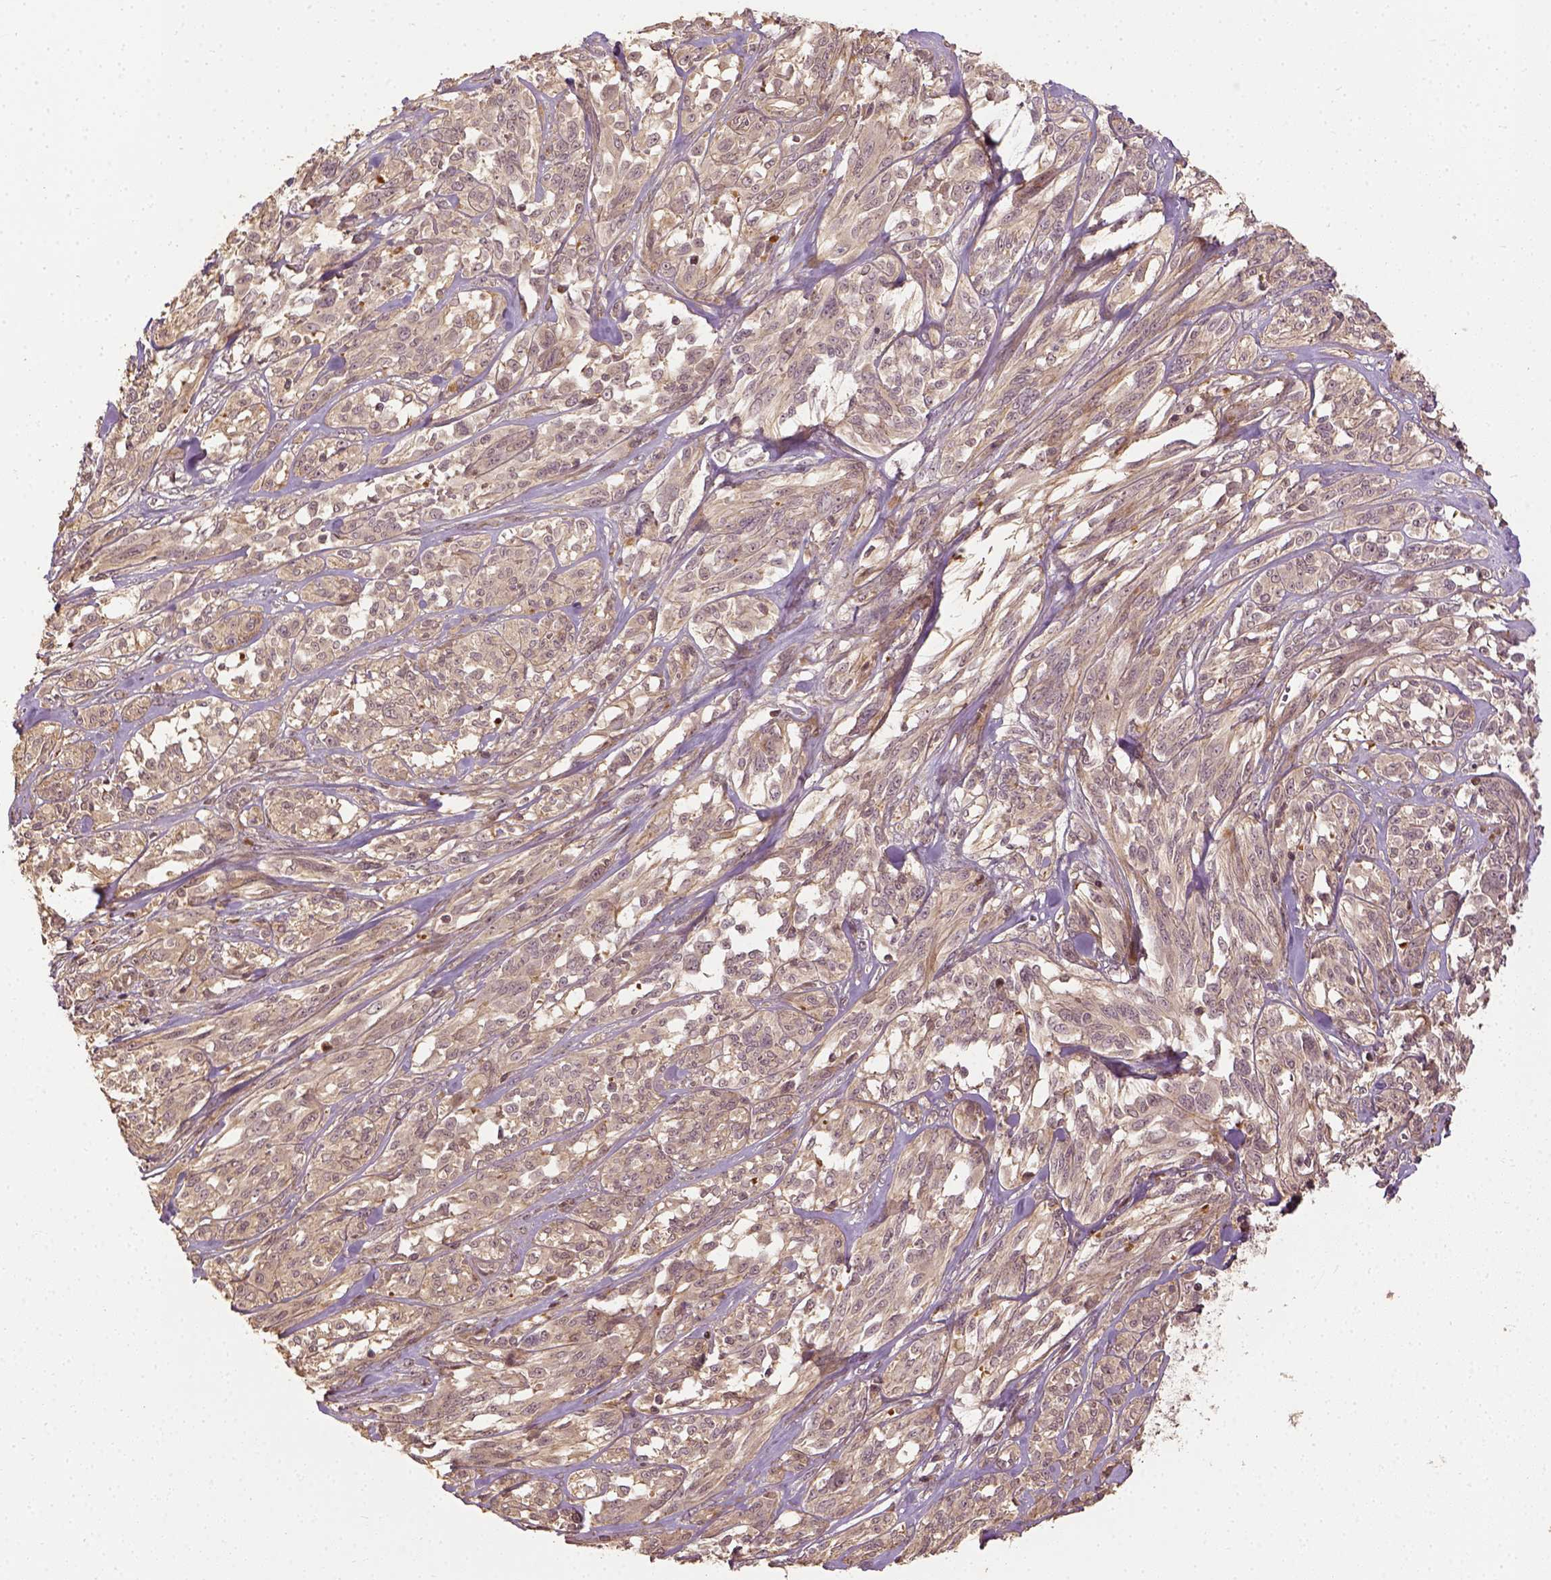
{"staining": {"intensity": "weak", "quantity": ">75%", "location": "cytoplasmic/membranous"}, "tissue": "melanoma", "cell_type": "Tumor cells", "image_type": "cancer", "snomed": [{"axis": "morphology", "description": "Malignant melanoma, NOS"}, {"axis": "topography", "description": "Skin"}], "caption": "An immunohistochemistry (IHC) micrograph of tumor tissue is shown. Protein staining in brown highlights weak cytoplasmic/membranous positivity in malignant melanoma within tumor cells.", "gene": "VEGFA", "patient": {"sex": "female", "age": 91}}